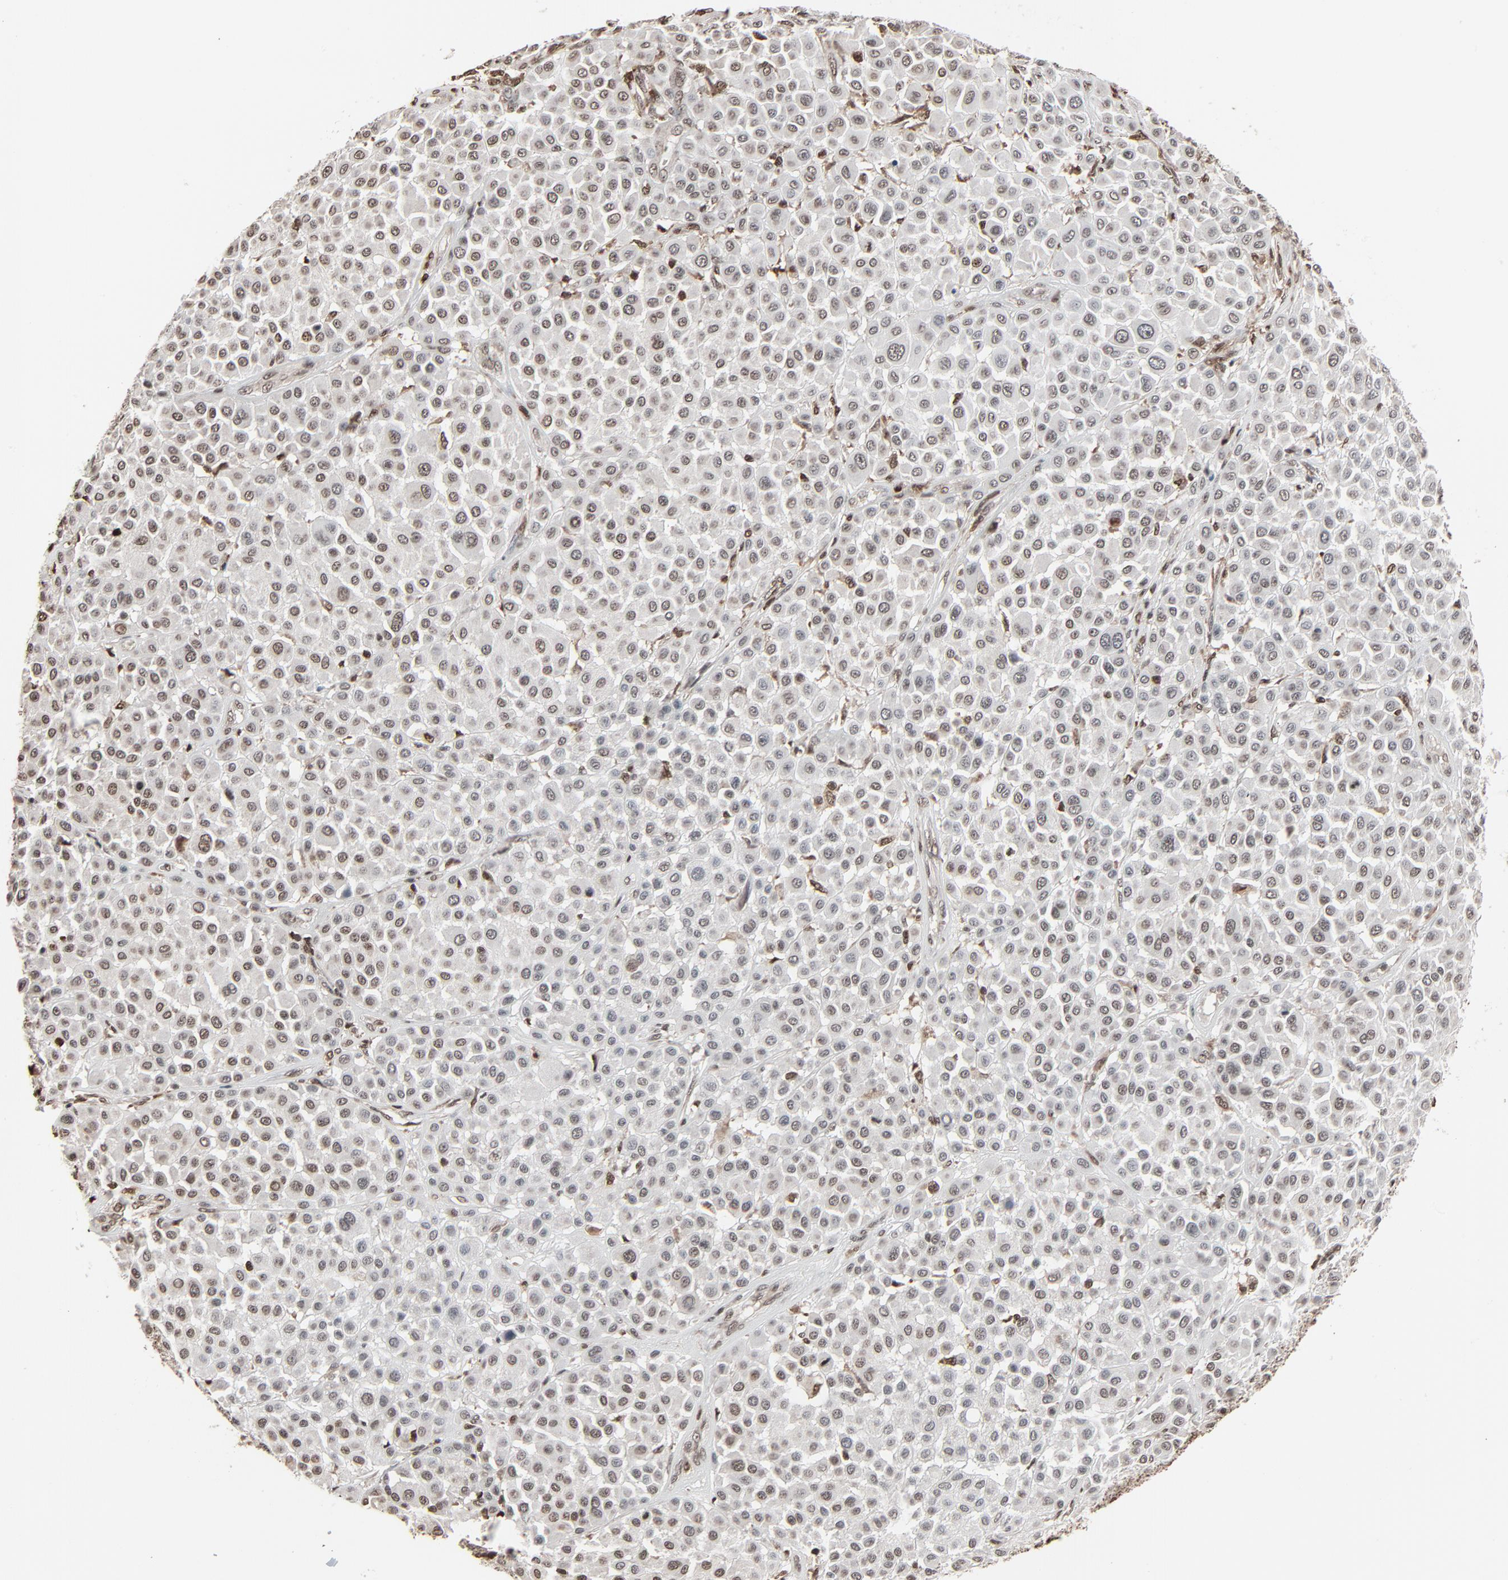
{"staining": {"intensity": "weak", "quantity": ">75%", "location": "nuclear"}, "tissue": "melanoma", "cell_type": "Tumor cells", "image_type": "cancer", "snomed": [{"axis": "morphology", "description": "Malignant melanoma, Metastatic site"}, {"axis": "topography", "description": "Soft tissue"}], "caption": "This is an image of immunohistochemistry (IHC) staining of malignant melanoma (metastatic site), which shows weak expression in the nuclear of tumor cells.", "gene": "RPS6KA3", "patient": {"sex": "male", "age": 41}}